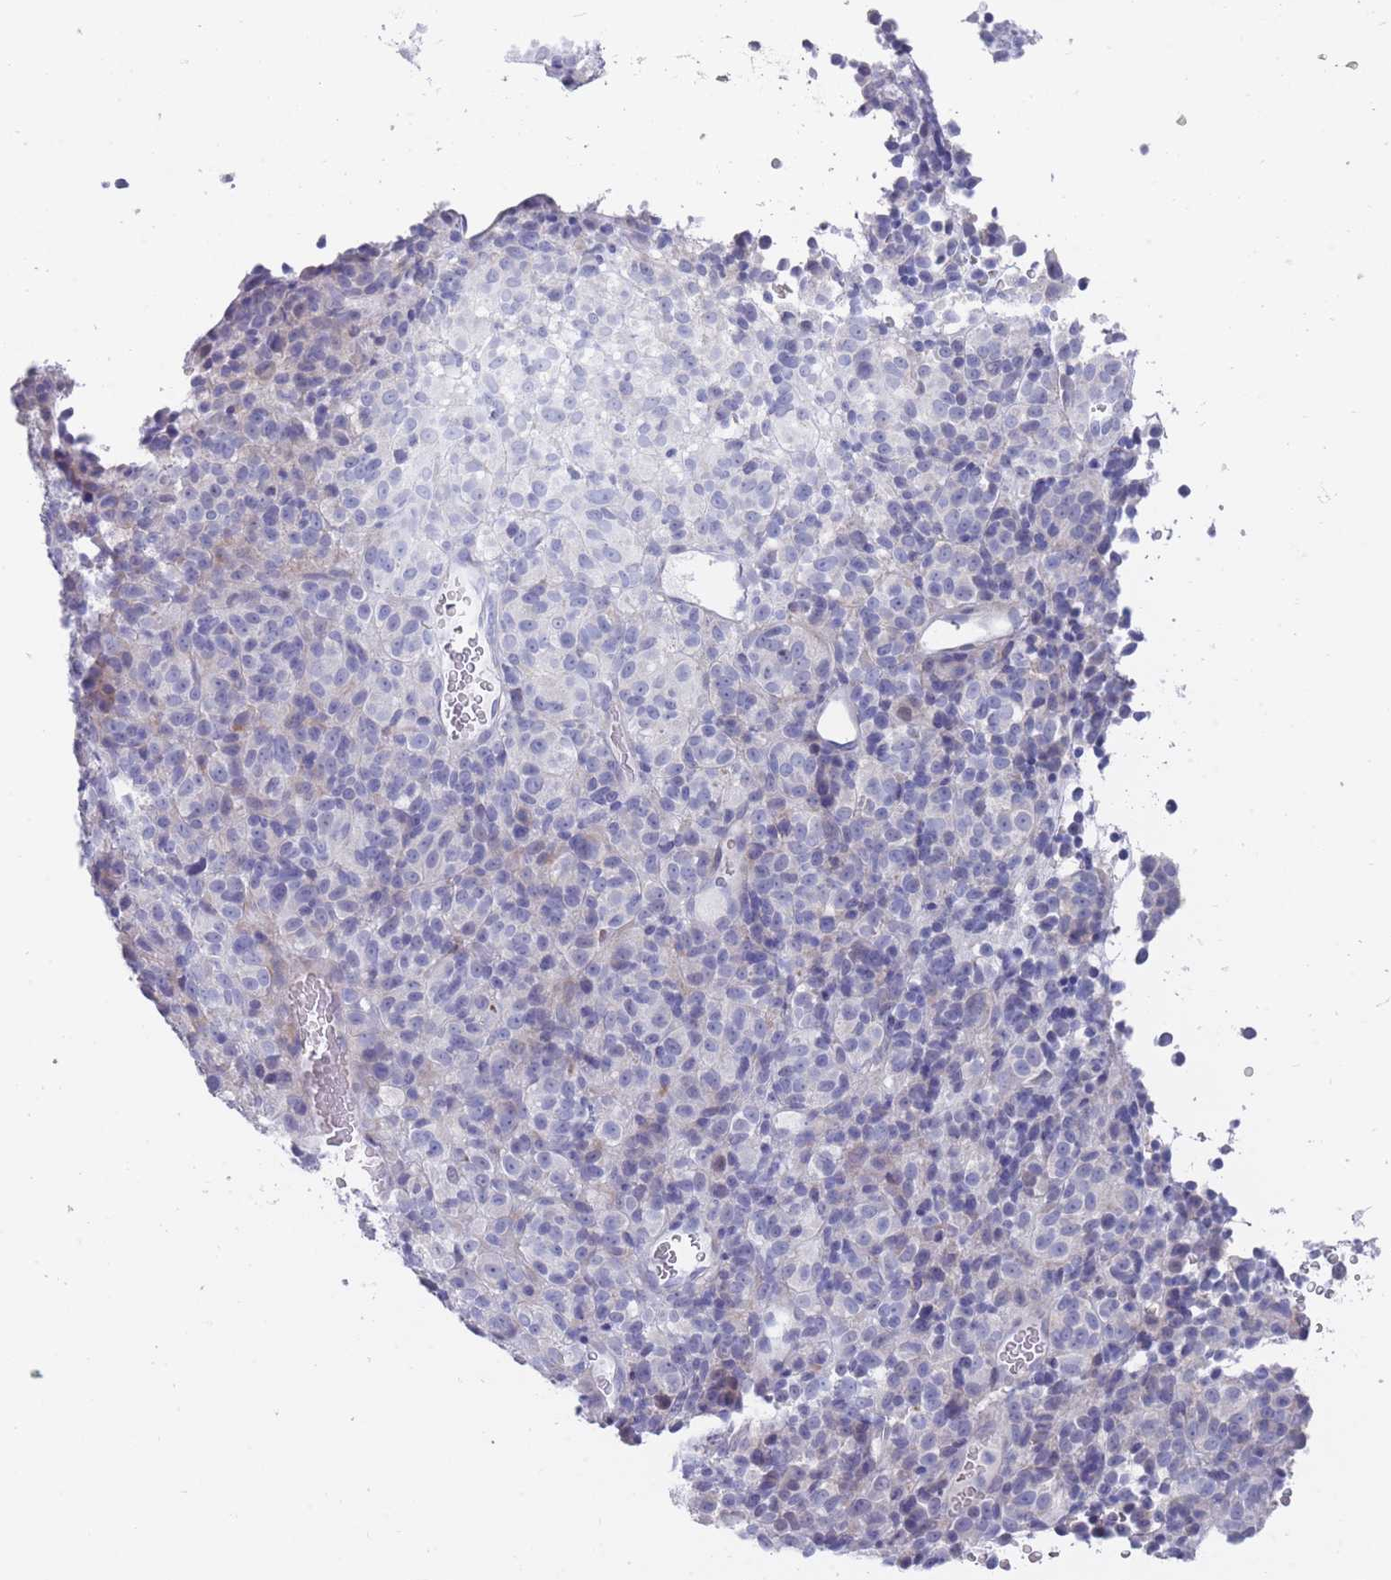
{"staining": {"intensity": "negative", "quantity": "none", "location": "none"}, "tissue": "melanoma", "cell_type": "Tumor cells", "image_type": "cancer", "snomed": [{"axis": "morphology", "description": "Malignant melanoma, Metastatic site"}, {"axis": "topography", "description": "Brain"}], "caption": "Melanoma was stained to show a protein in brown. There is no significant staining in tumor cells. The staining was performed using DAB (3,3'-diaminobenzidine) to visualize the protein expression in brown, while the nuclei were stained in blue with hematoxylin (Magnification: 20x).", "gene": "PIGU", "patient": {"sex": "female", "age": 56}}